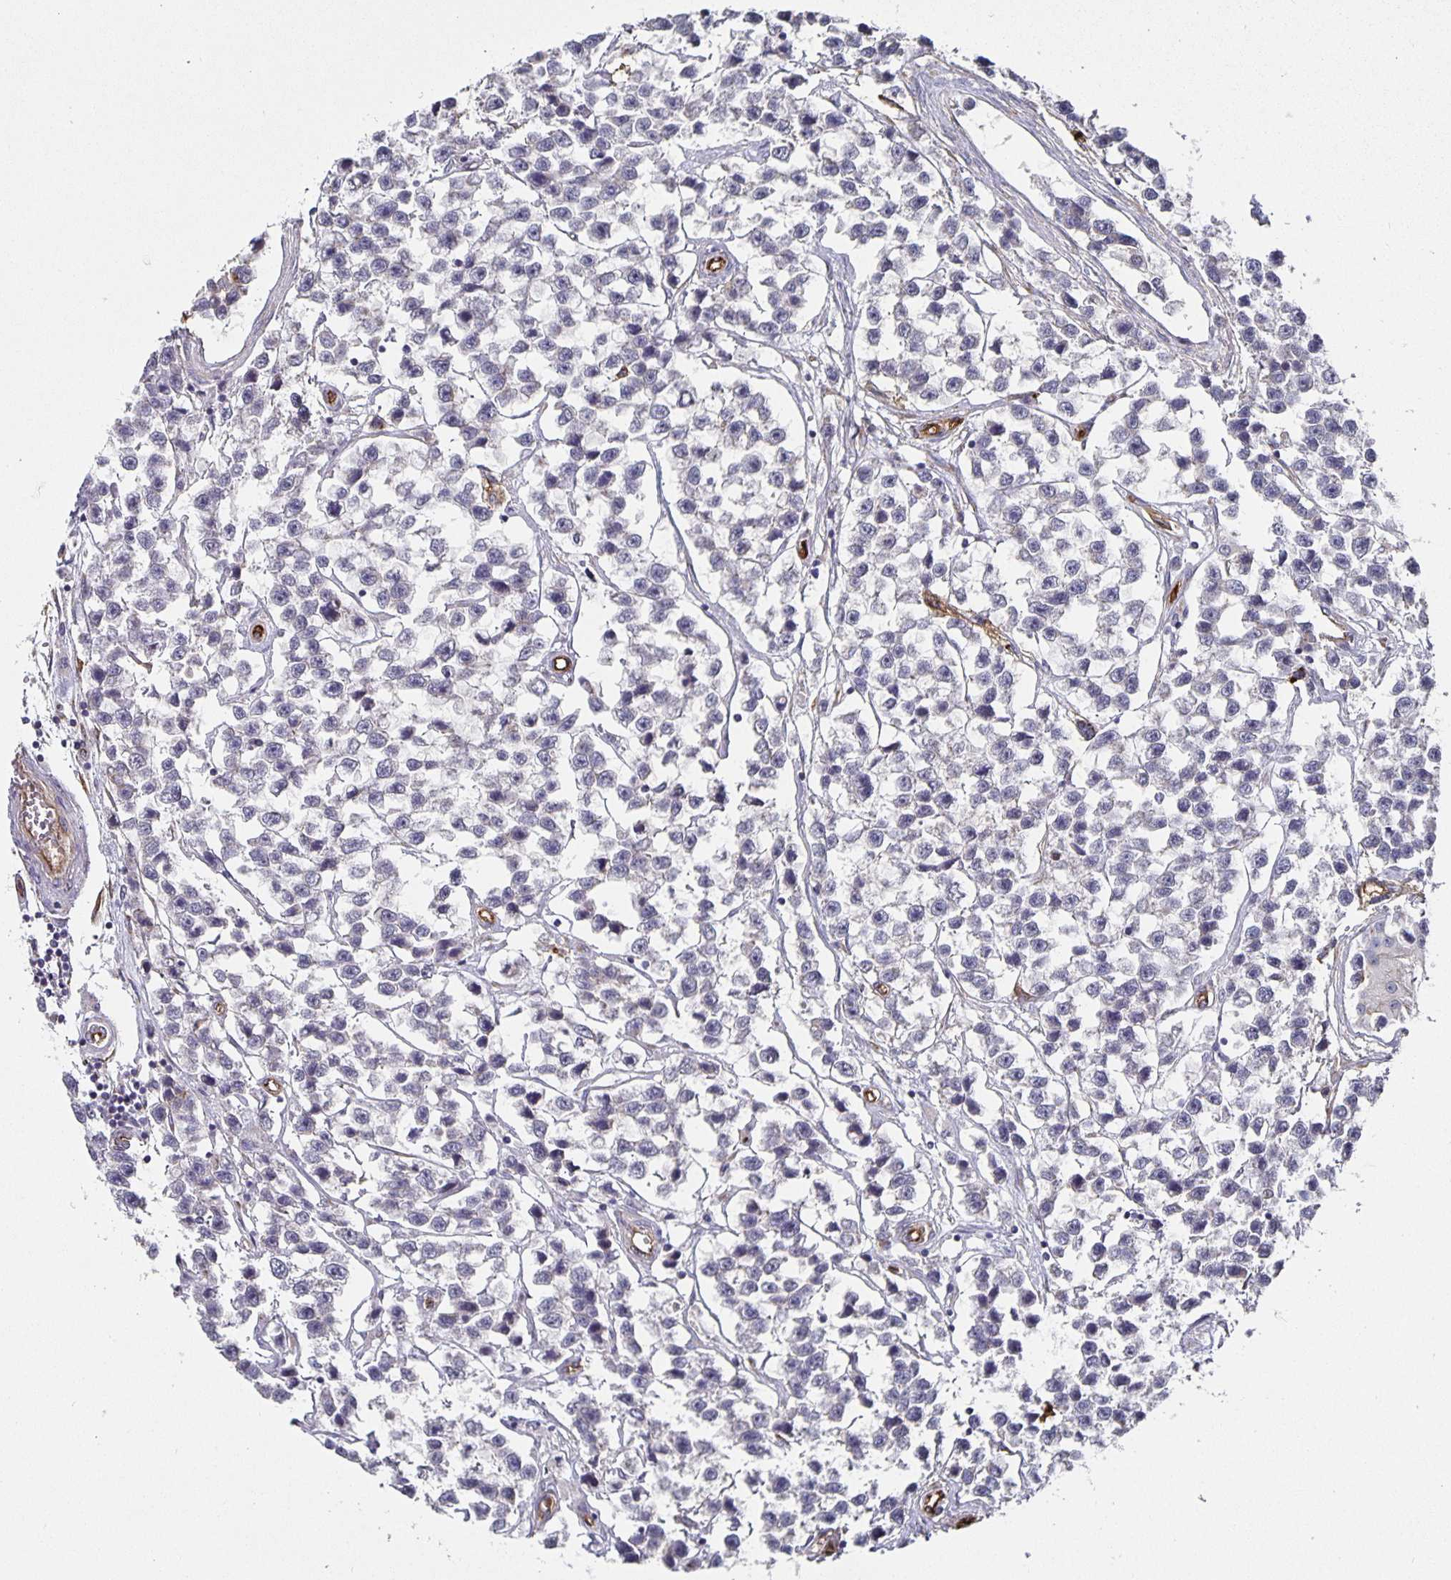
{"staining": {"intensity": "negative", "quantity": "none", "location": "none"}, "tissue": "testis cancer", "cell_type": "Tumor cells", "image_type": "cancer", "snomed": [{"axis": "morphology", "description": "Seminoma, NOS"}, {"axis": "topography", "description": "Testis"}], "caption": "Immunohistochemical staining of seminoma (testis) shows no significant expression in tumor cells.", "gene": "PODXL", "patient": {"sex": "male", "age": 26}}